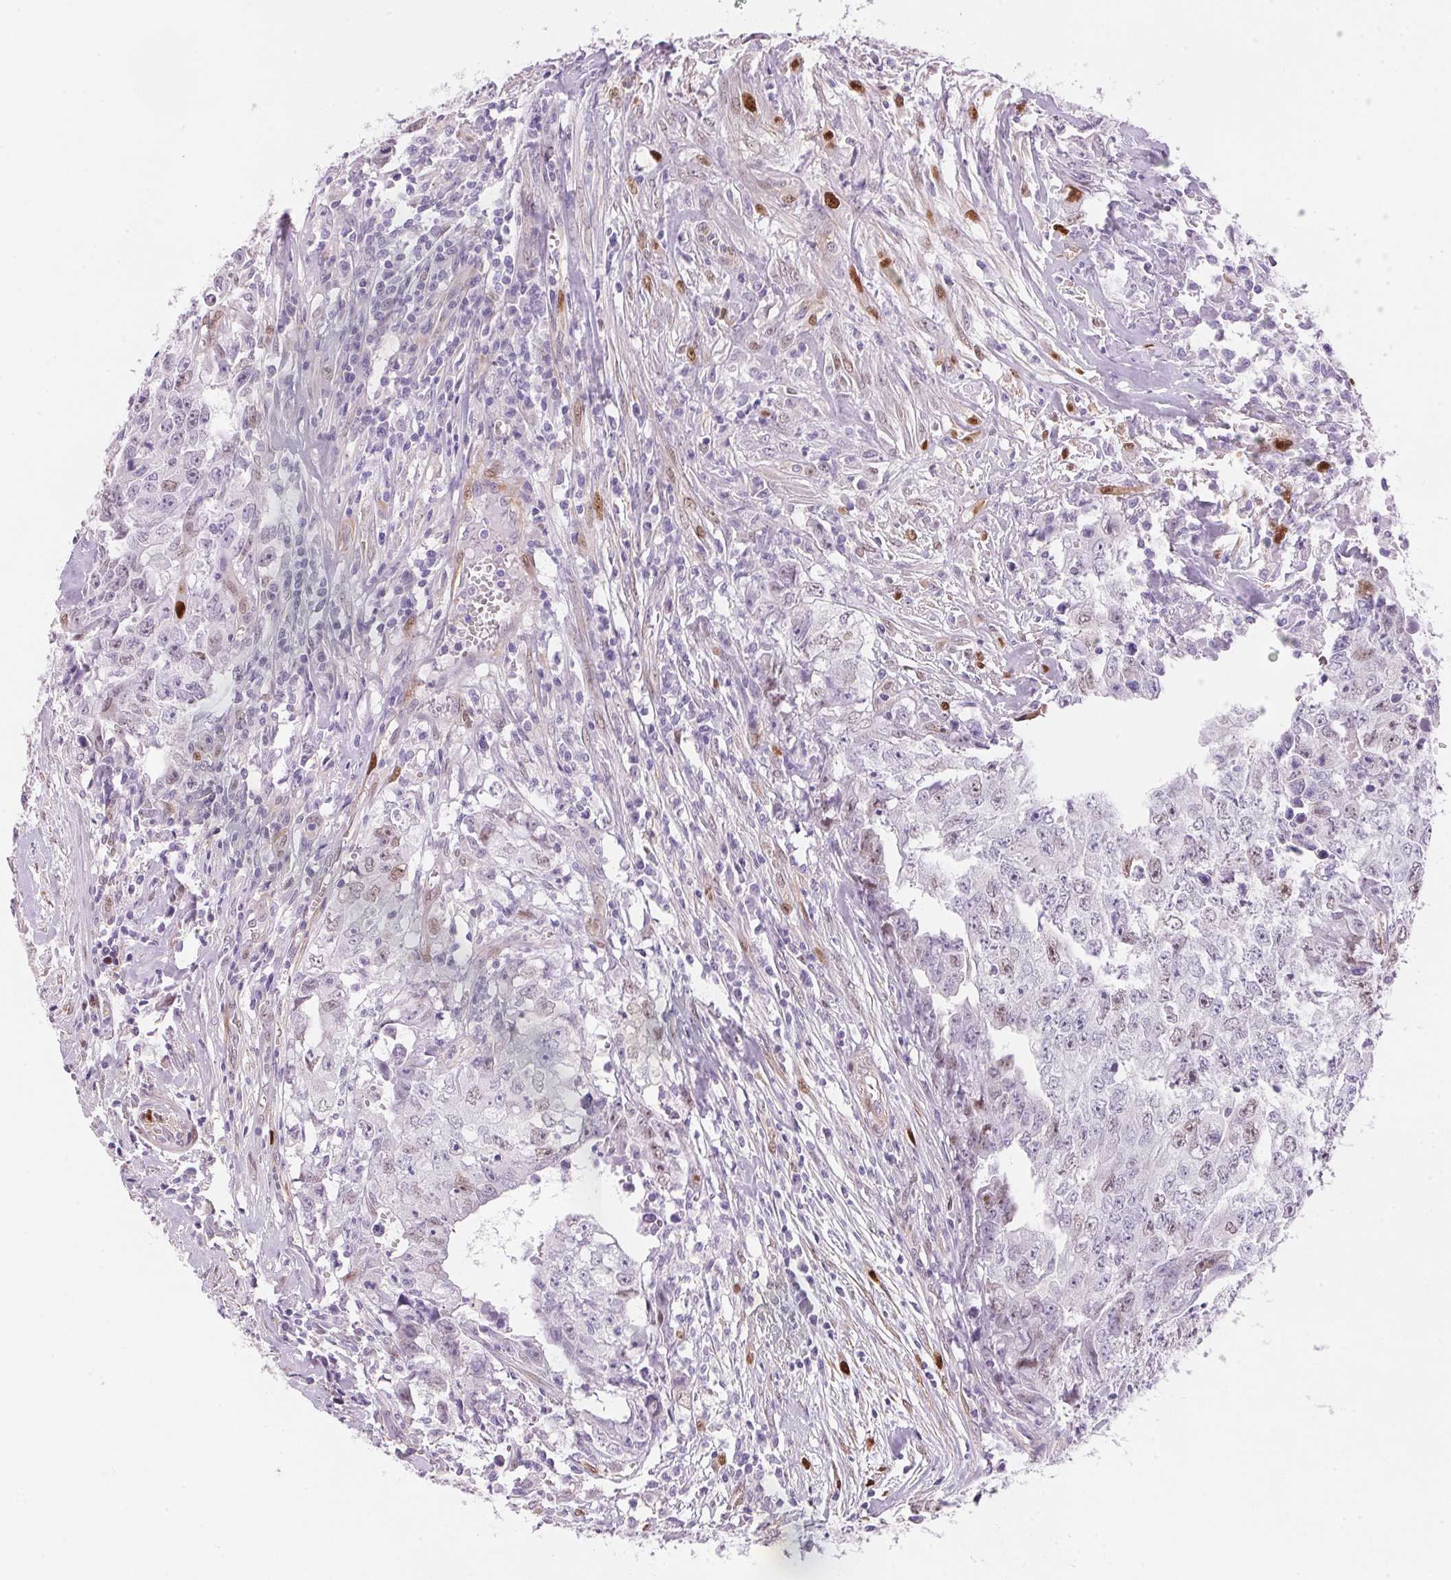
{"staining": {"intensity": "negative", "quantity": "none", "location": "none"}, "tissue": "testis cancer", "cell_type": "Tumor cells", "image_type": "cancer", "snomed": [{"axis": "morphology", "description": "Carcinoma, Embryonal, NOS"}, {"axis": "morphology", "description": "Teratoma, malignant, NOS"}, {"axis": "topography", "description": "Testis"}], "caption": "The image reveals no significant expression in tumor cells of testis cancer (embryonal carcinoma).", "gene": "SMTN", "patient": {"sex": "male", "age": 24}}